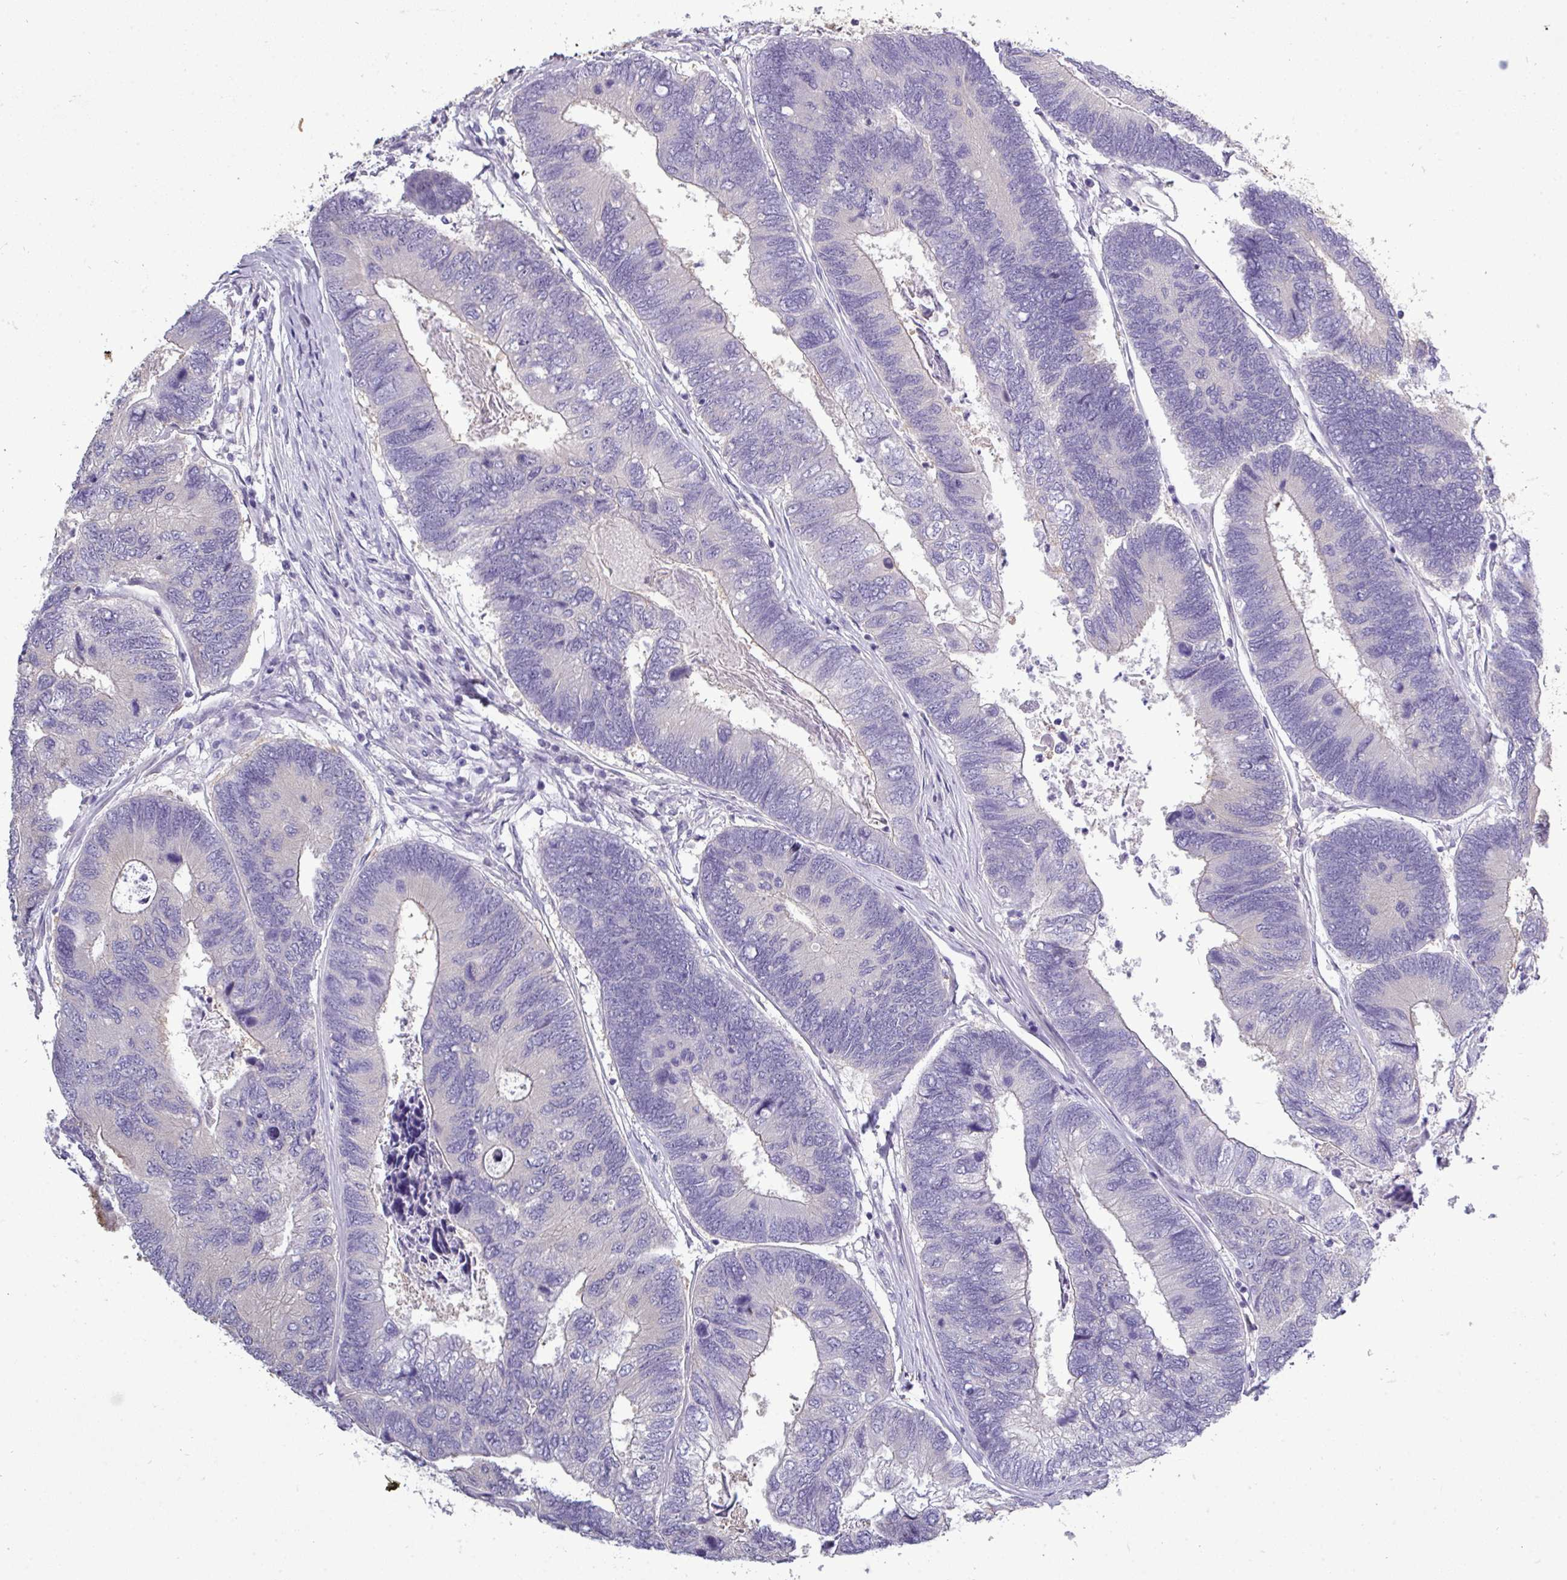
{"staining": {"intensity": "negative", "quantity": "none", "location": "none"}, "tissue": "colorectal cancer", "cell_type": "Tumor cells", "image_type": "cancer", "snomed": [{"axis": "morphology", "description": "Adenocarcinoma, NOS"}, {"axis": "topography", "description": "Colon"}], "caption": "Tumor cells show no significant protein expression in colorectal adenocarcinoma.", "gene": "DNAAF9", "patient": {"sex": "female", "age": 67}}